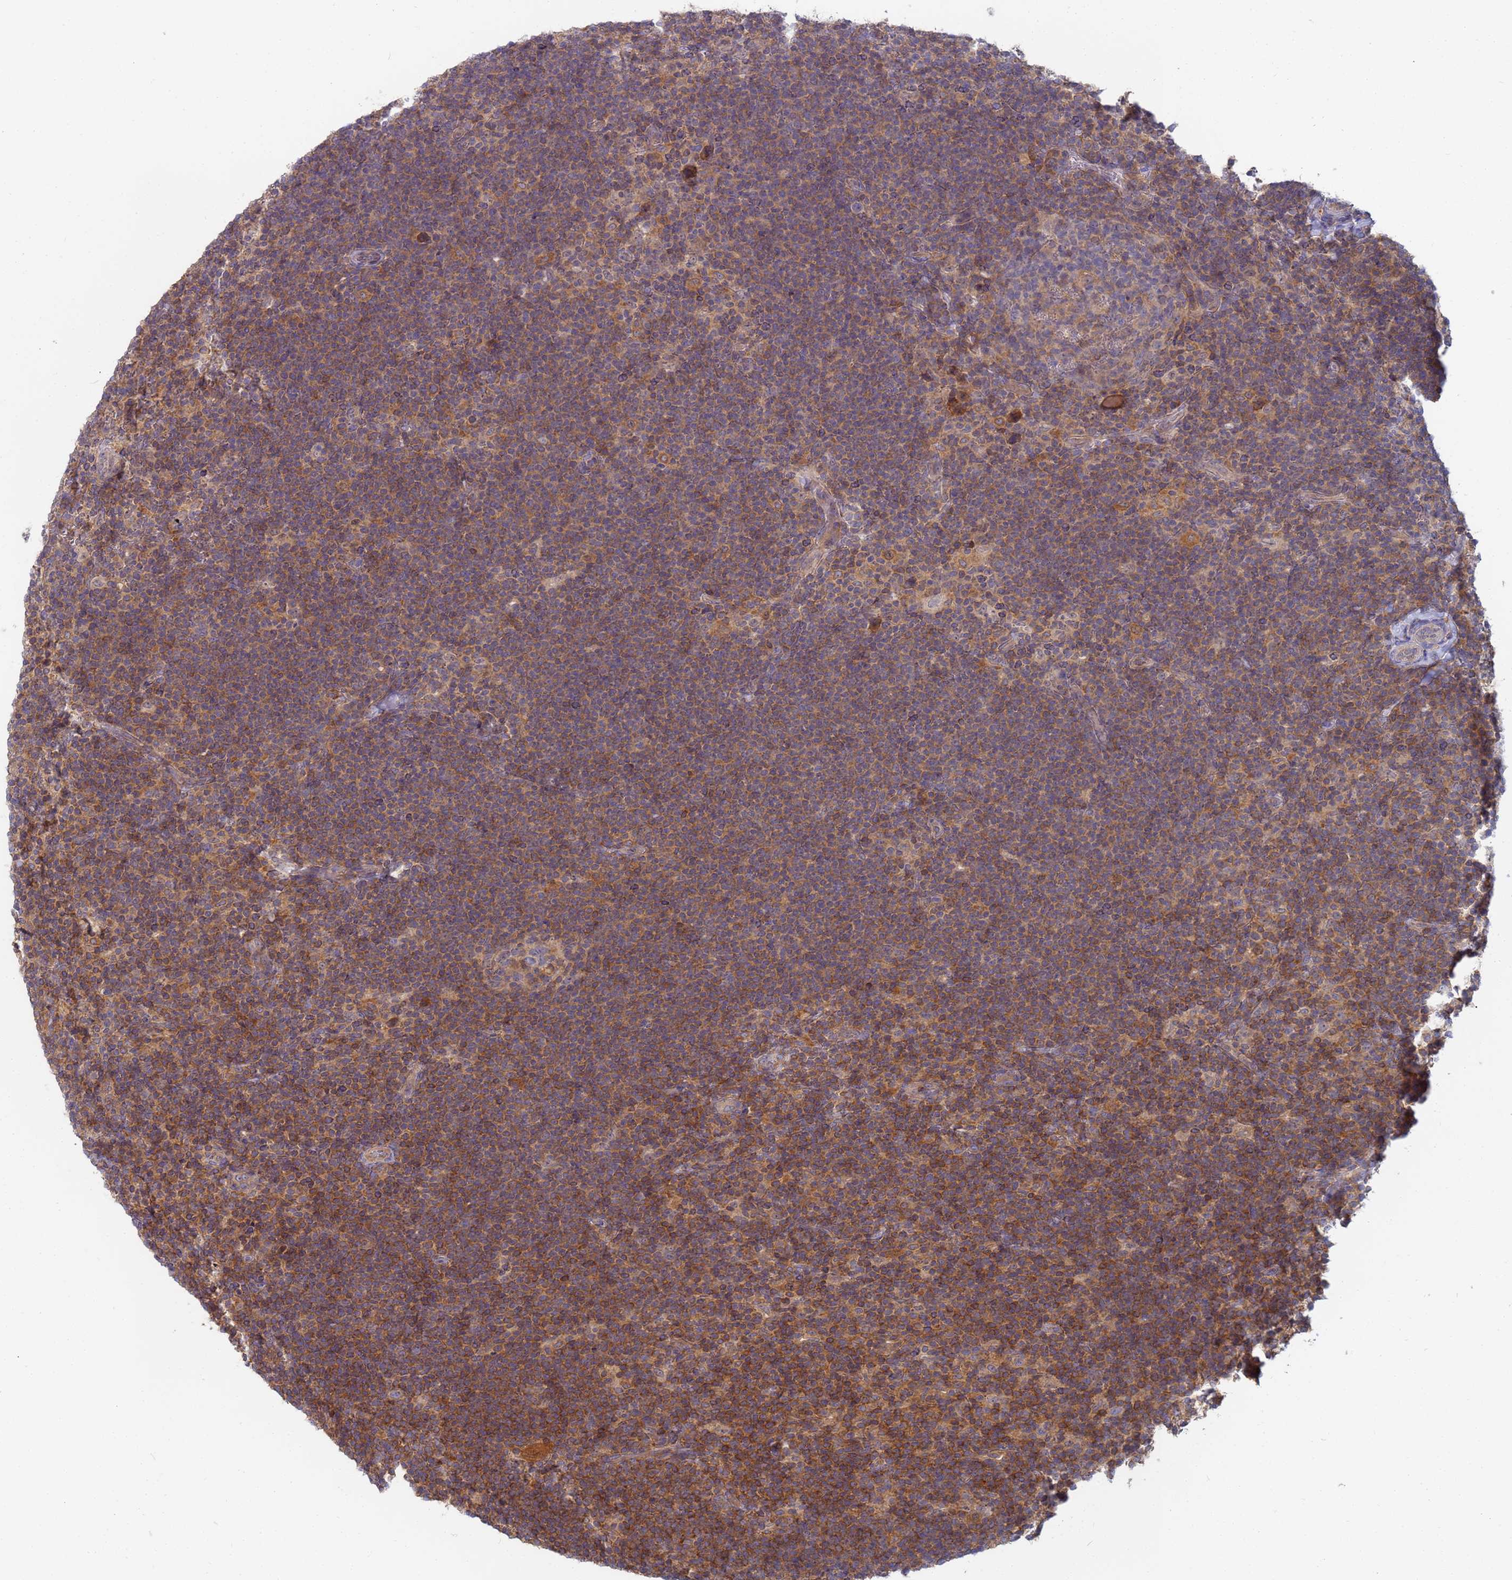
{"staining": {"intensity": "moderate", "quantity": "25%-75%", "location": "cytoplasmic/membranous"}, "tissue": "lymphoma", "cell_type": "Tumor cells", "image_type": "cancer", "snomed": [{"axis": "morphology", "description": "Hodgkin's disease, NOS"}, {"axis": "topography", "description": "Lymph node"}], "caption": "Moderate cytoplasmic/membranous protein staining is appreciated in approximately 25%-75% of tumor cells in Hodgkin's disease.", "gene": "SHARPIN", "patient": {"sex": "female", "age": 57}}